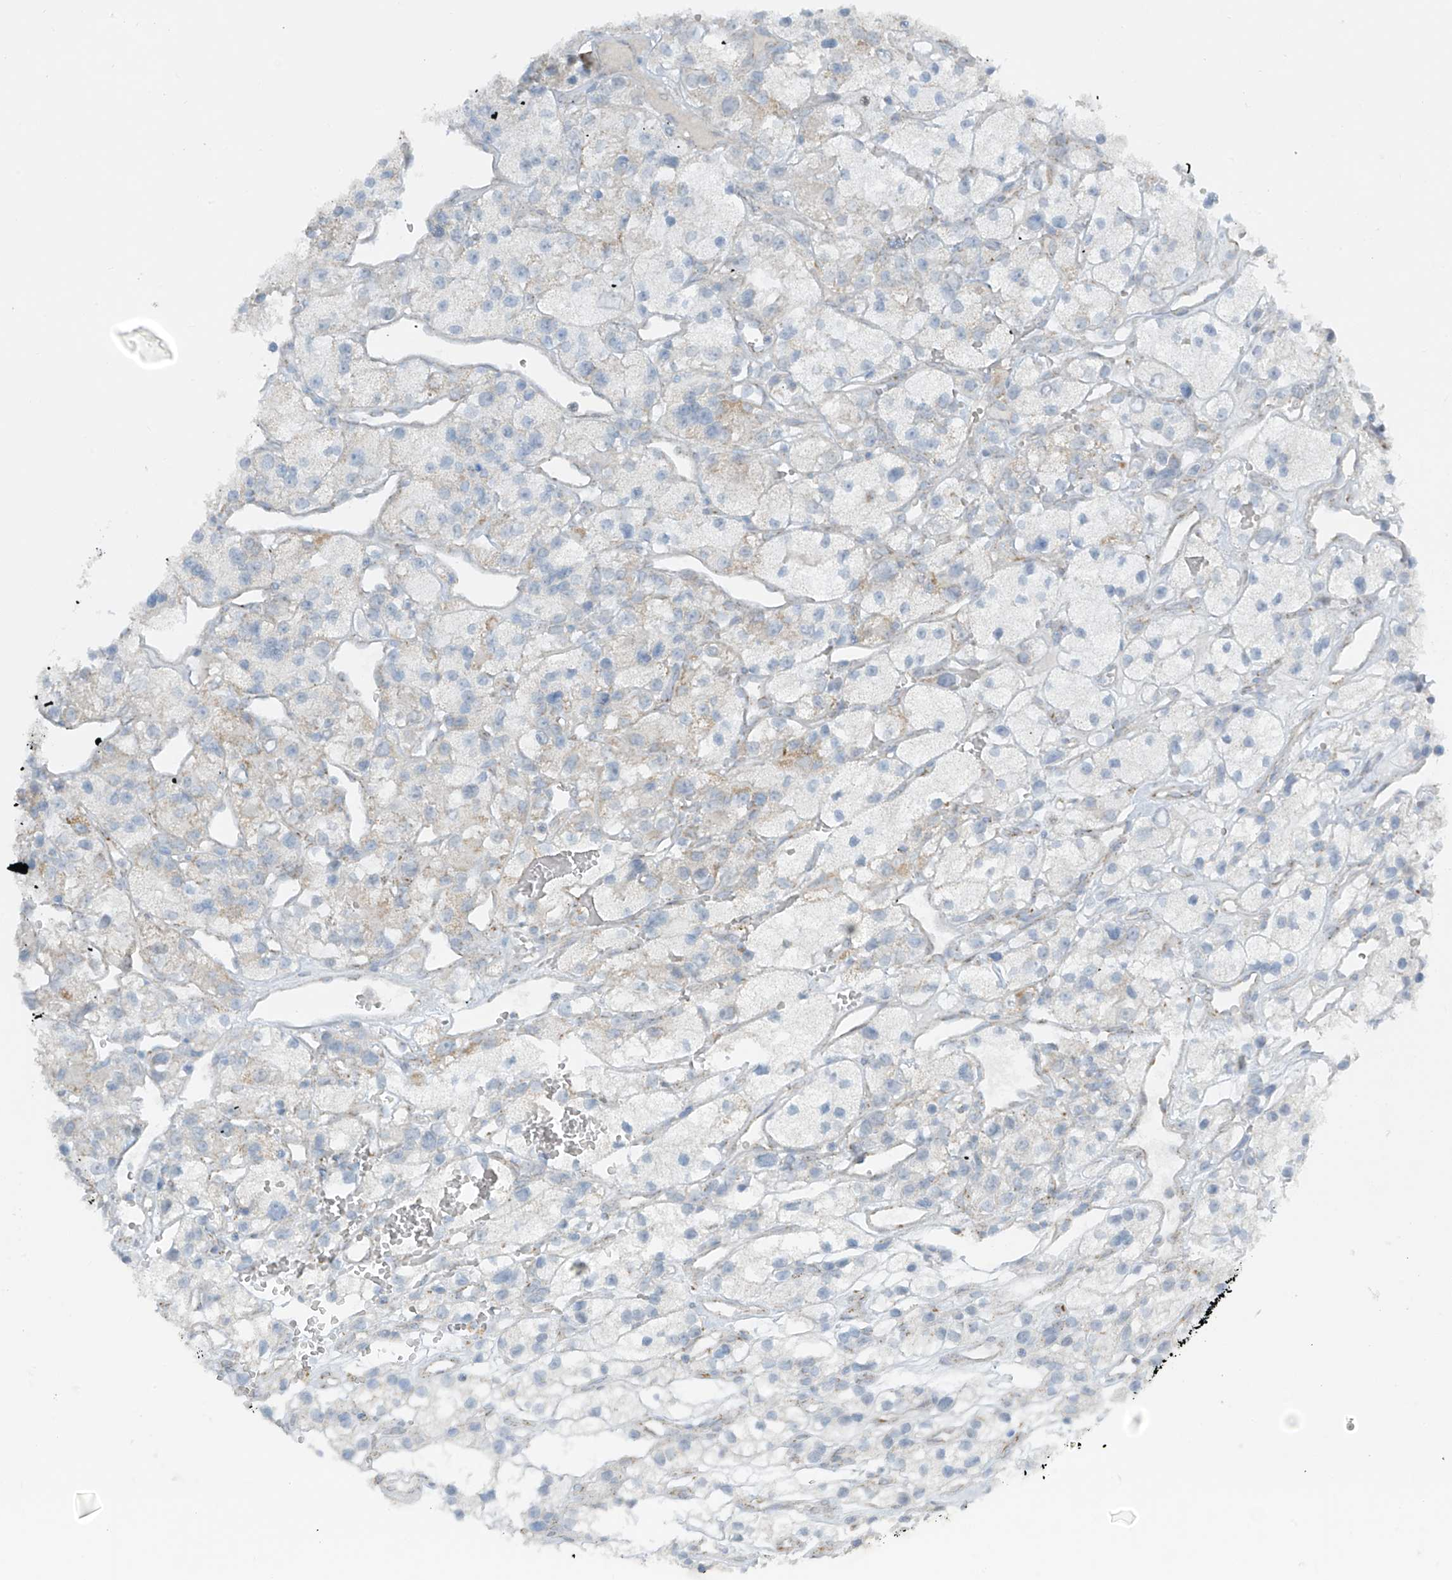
{"staining": {"intensity": "negative", "quantity": "none", "location": "none"}, "tissue": "renal cancer", "cell_type": "Tumor cells", "image_type": "cancer", "snomed": [{"axis": "morphology", "description": "Adenocarcinoma, NOS"}, {"axis": "topography", "description": "Kidney"}], "caption": "DAB (3,3'-diaminobenzidine) immunohistochemical staining of human renal cancer exhibits no significant staining in tumor cells. (Stains: DAB immunohistochemistry (IHC) with hematoxylin counter stain, Microscopy: brightfield microscopy at high magnification).", "gene": "SMDT1", "patient": {"sex": "female", "age": 57}}